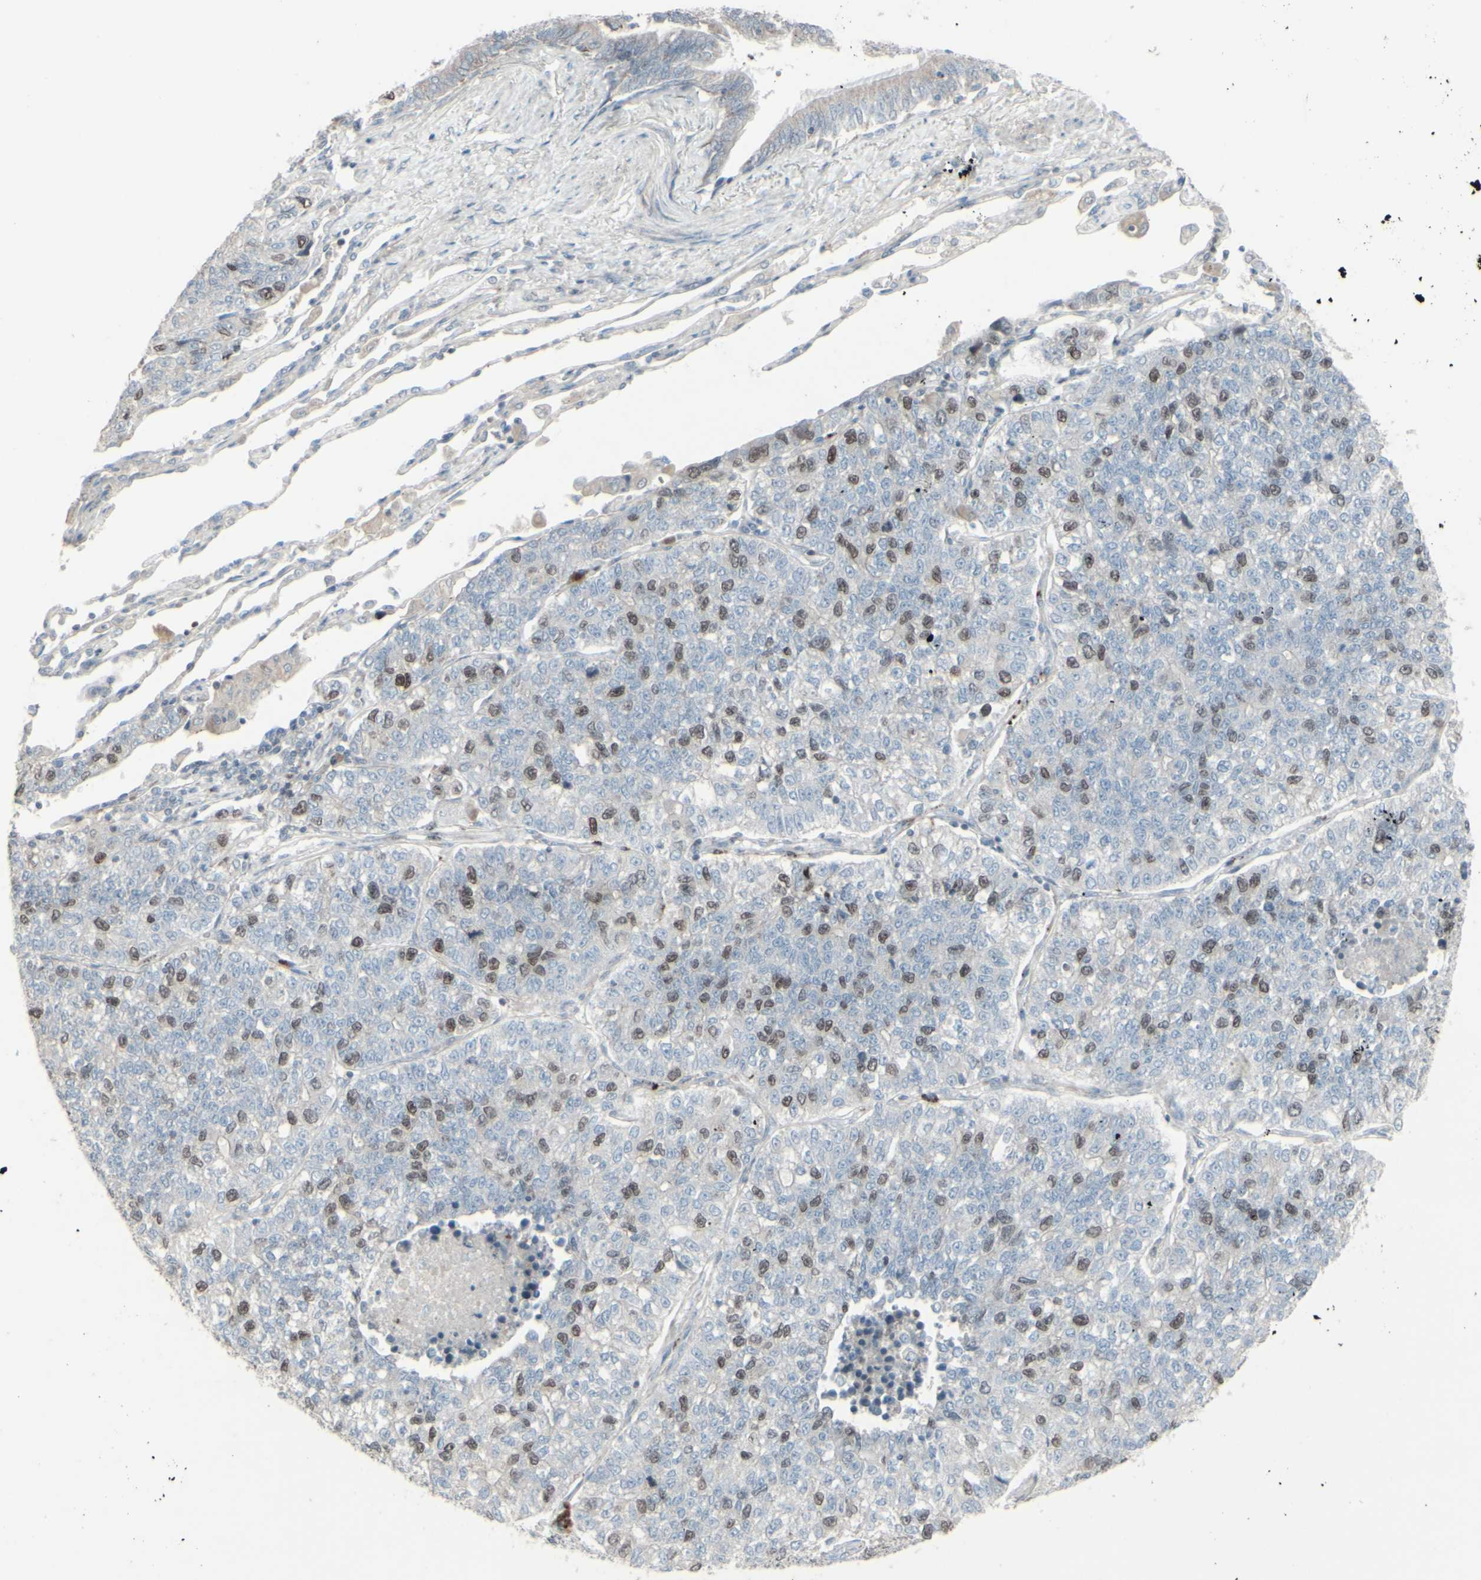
{"staining": {"intensity": "moderate", "quantity": "25%-75%", "location": "nuclear"}, "tissue": "lung cancer", "cell_type": "Tumor cells", "image_type": "cancer", "snomed": [{"axis": "morphology", "description": "Adenocarcinoma, NOS"}, {"axis": "topography", "description": "Lung"}], "caption": "Lung cancer (adenocarcinoma) stained with immunohistochemistry (IHC) shows moderate nuclear positivity in about 25%-75% of tumor cells.", "gene": "GMNN", "patient": {"sex": "male", "age": 49}}